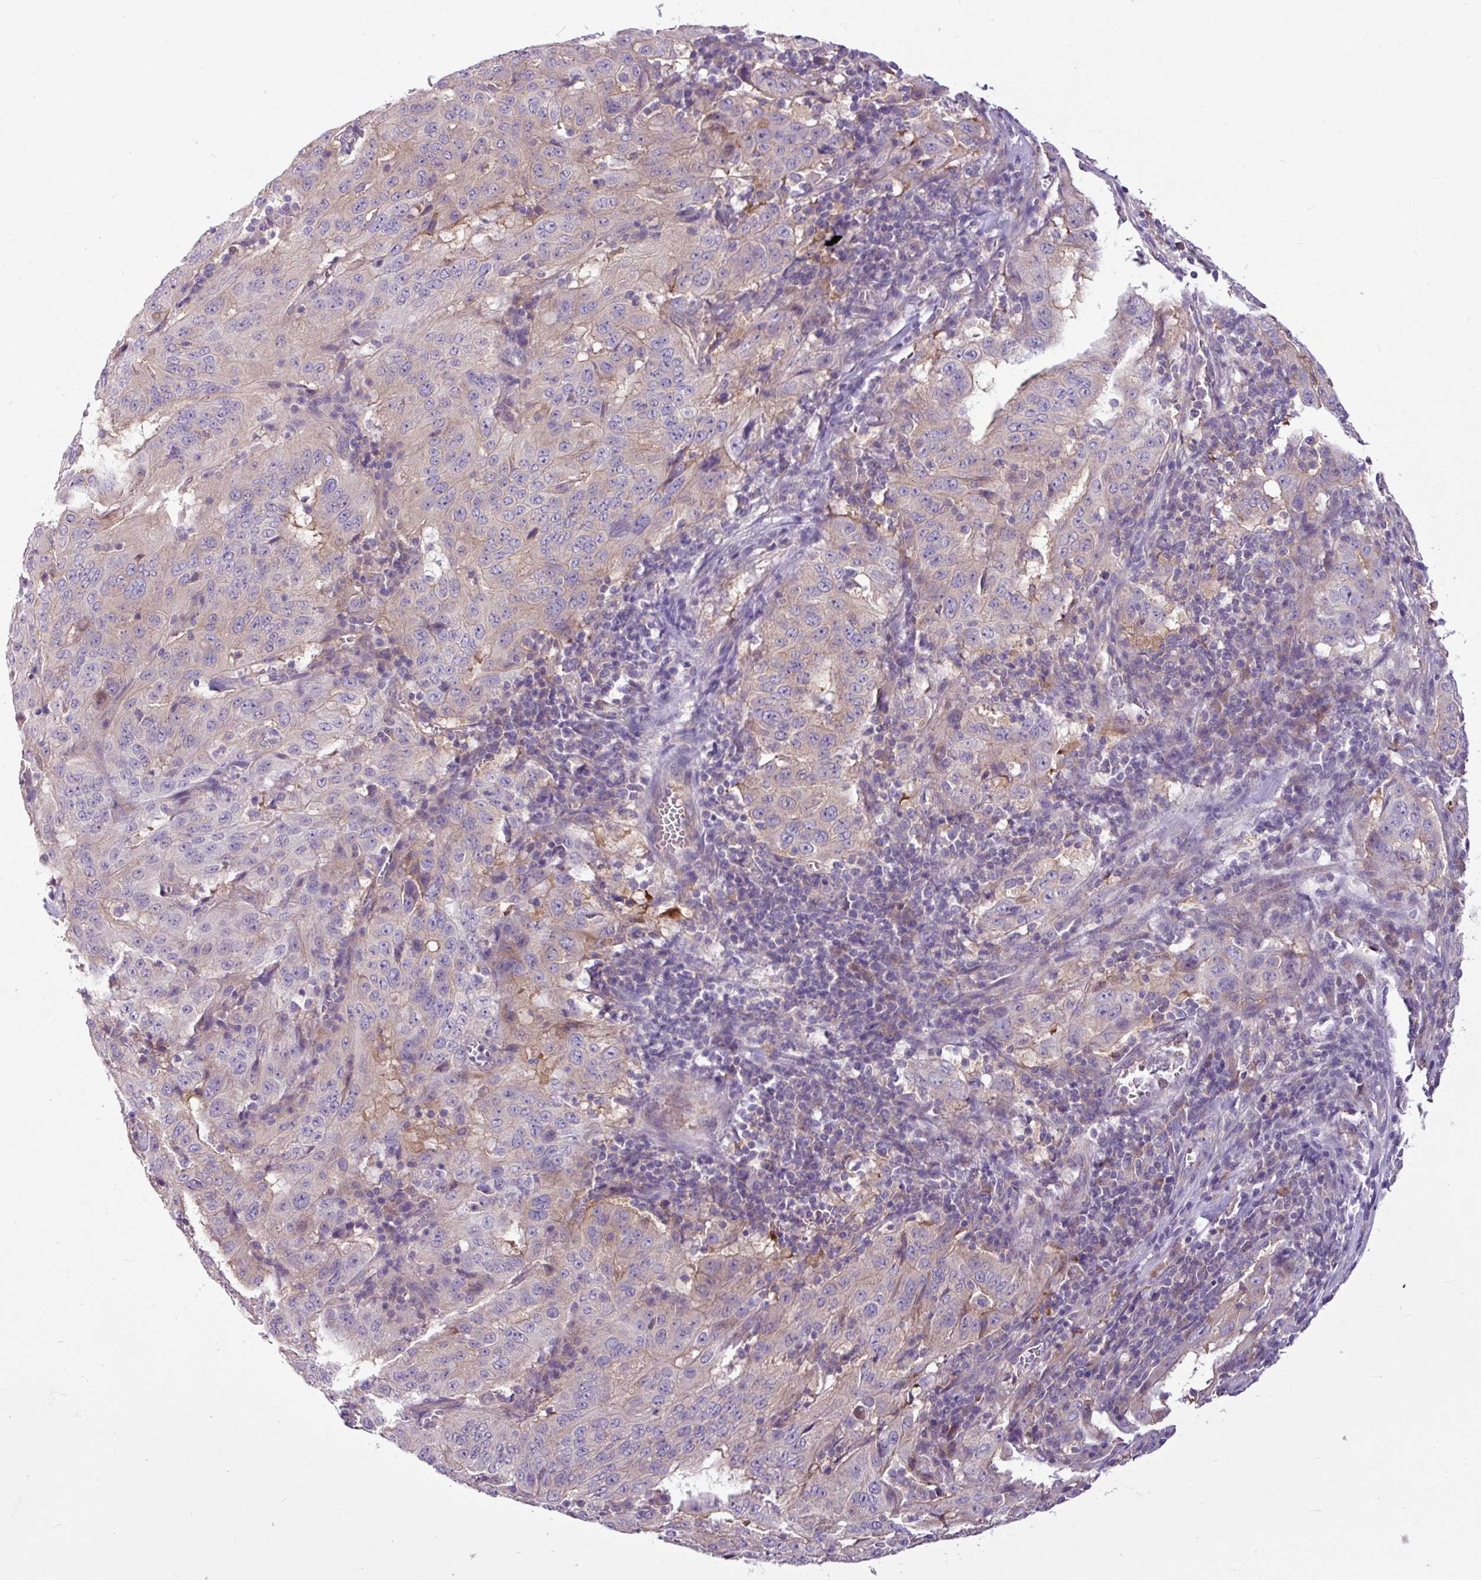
{"staining": {"intensity": "weak", "quantity": "<25%", "location": "cytoplasmic/membranous"}, "tissue": "pancreatic cancer", "cell_type": "Tumor cells", "image_type": "cancer", "snomed": [{"axis": "morphology", "description": "Adenocarcinoma, NOS"}, {"axis": "topography", "description": "Pancreas"}], "caption": "This is an immunohistochemistry photomicrograph of pancreatic adenocarcinoma. There is no staining in tumor cells.", "gene": "MROH2A", "patient": {"sex": "male", "age": 63}}